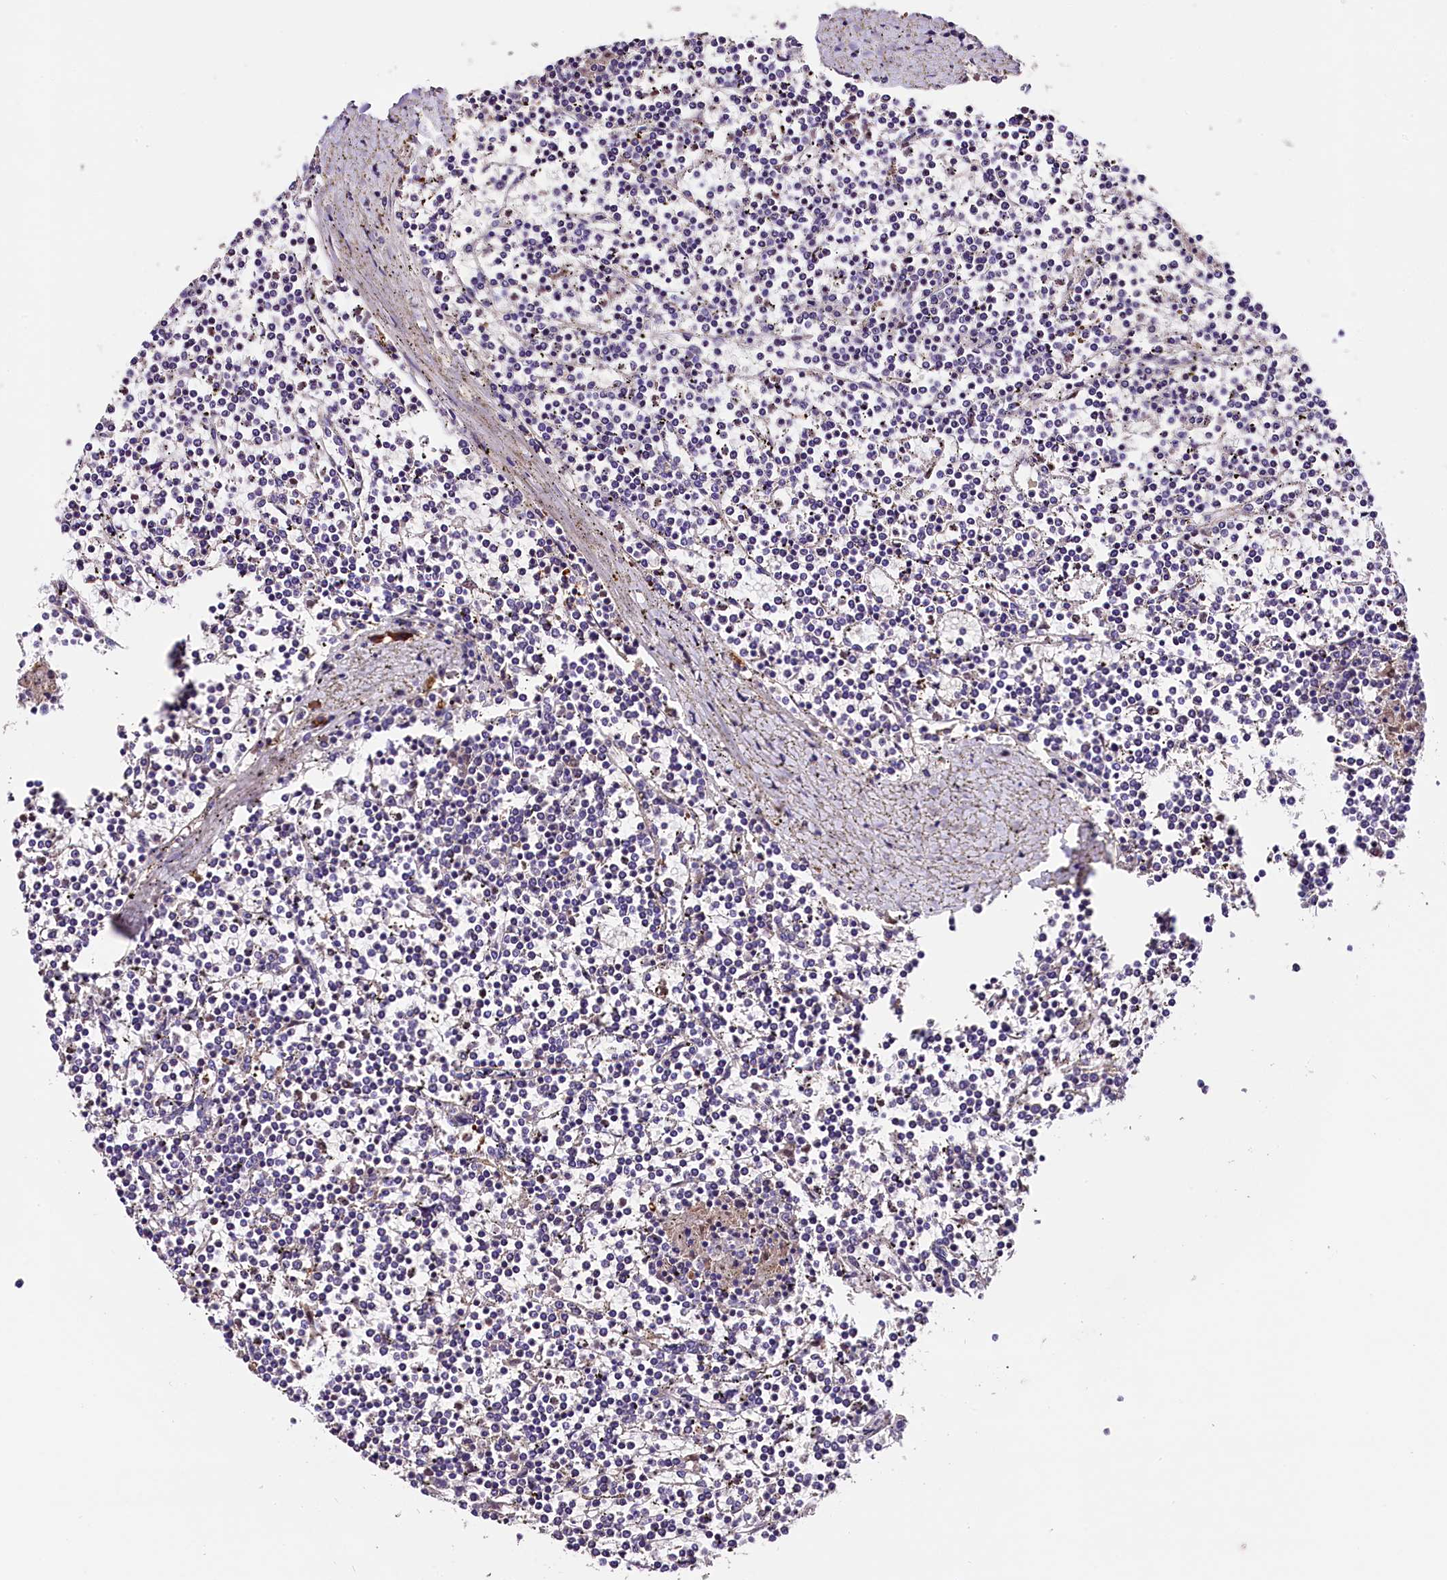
{"staining": {"intensity": "negative", "quantity": "none", "location": "none"}, "tissue": "lymphoma", "cell_type": "Tumor cells", "image_type": "cancer", "snomed": [{"axis": "morphology", "description": "Malignant lymphoma, non-Hodgkin's type, Low grade"}, {"axis": "topography", "description": "Spleen"}], "caption": "Malignant lymphoma, non-Hodgkin's type (low-grade) was stained to show a protein in brown. There is no significant expression in tumor cells.", "gene": "MEX3B", "patient": {"sex": "female", "age": 19}}